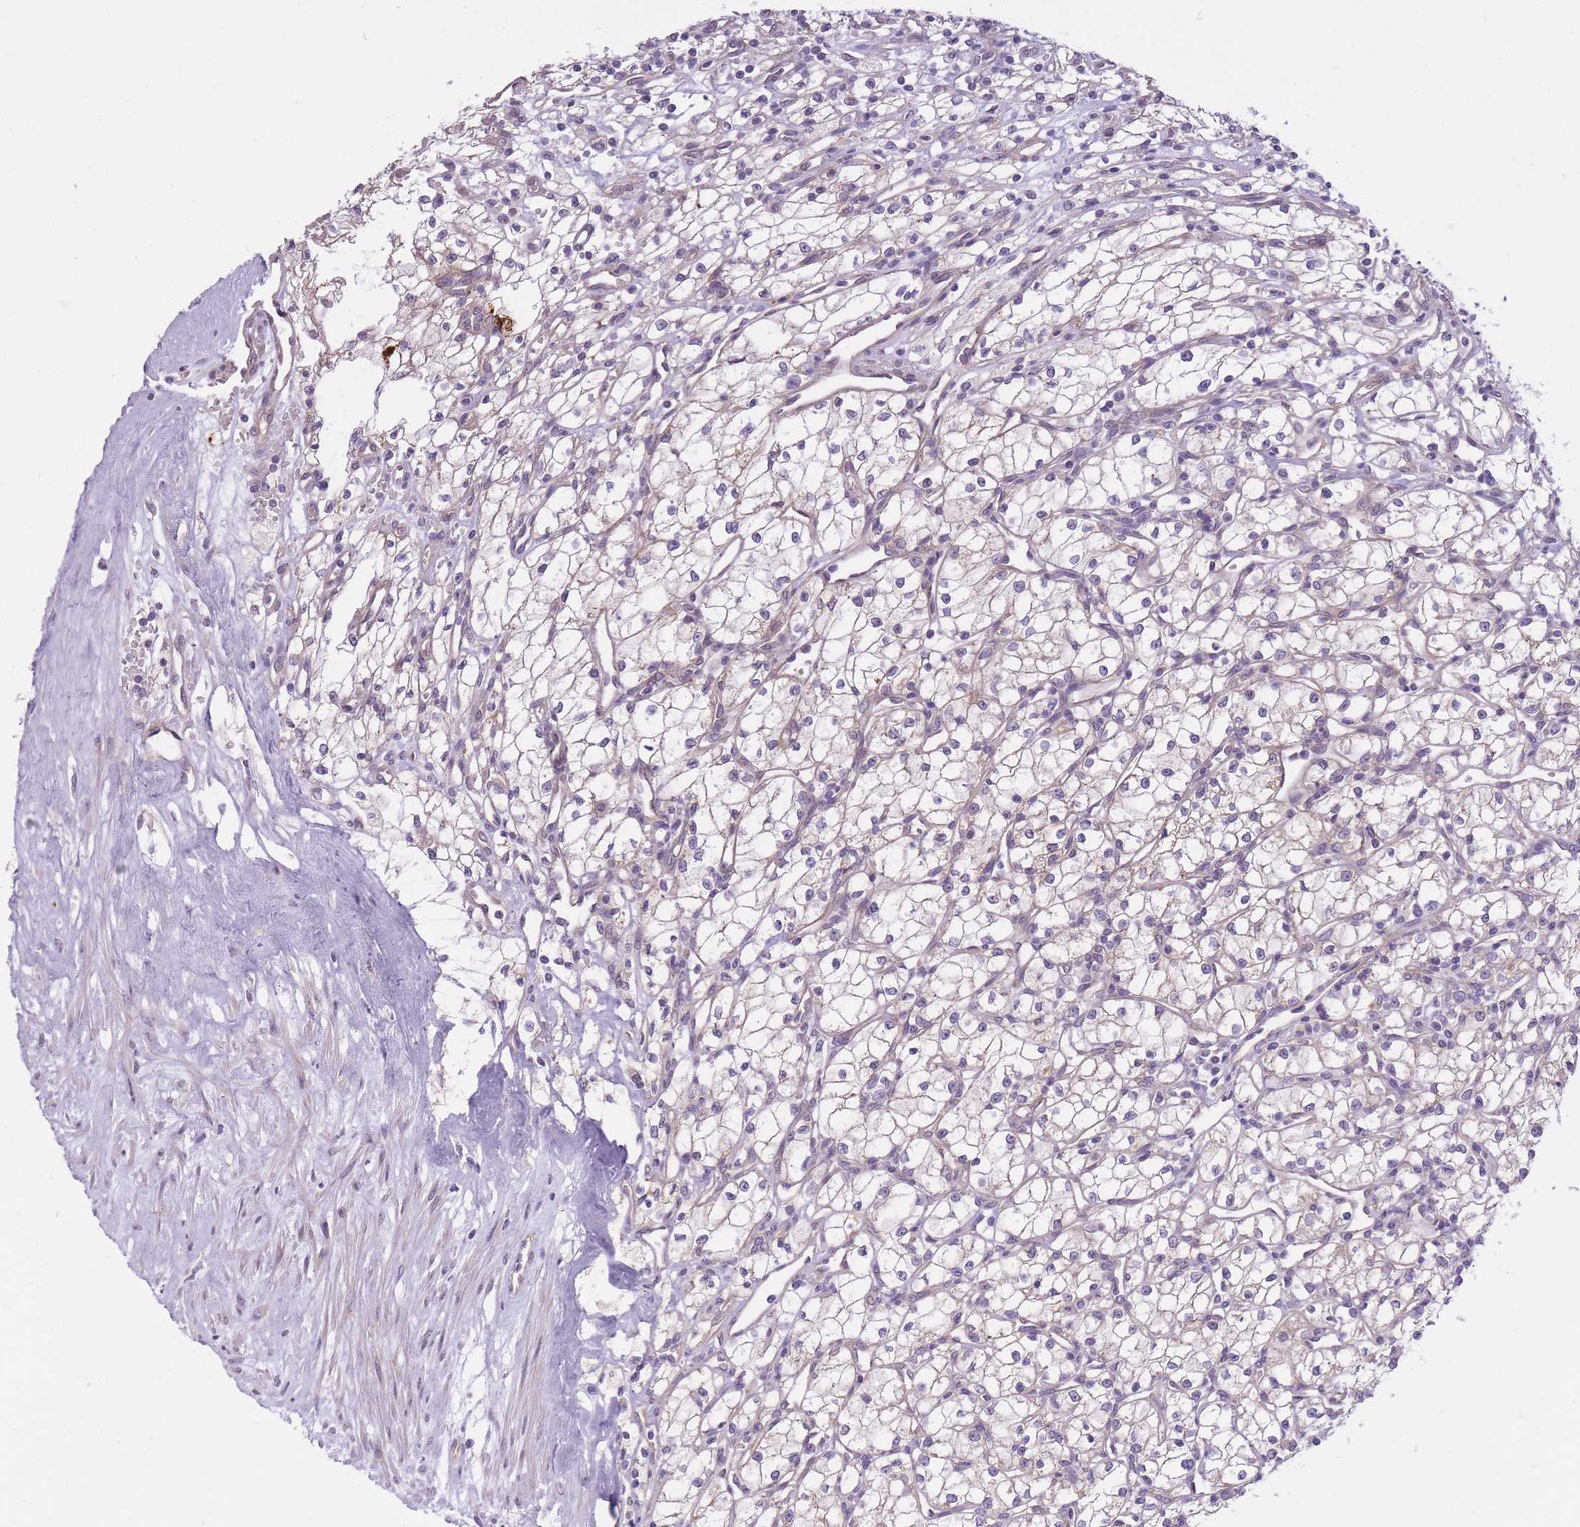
{"staining": {"intensity": "weak", "quantity": "25%-75%", "location": "cytoplasmic/membranous"}, "tissue": "renal cancer", "cell_type": "Tumor cells", "image_type": "cancer", "snomed": [{"axis": "morphology", "description": "Adenocarcinoma, NOS"}, {"axis": "topography", "description": "Kidney"}], "caption": "About 25%-75% of tumor cells in human renal cancer (adenocarcinoma) demonstrate weak cytoplasmic/membranous protein expression as visualized by brown immunohistochemical staining.", "gene": "REV1", "patient": {"sex": "male", "age": 59}}